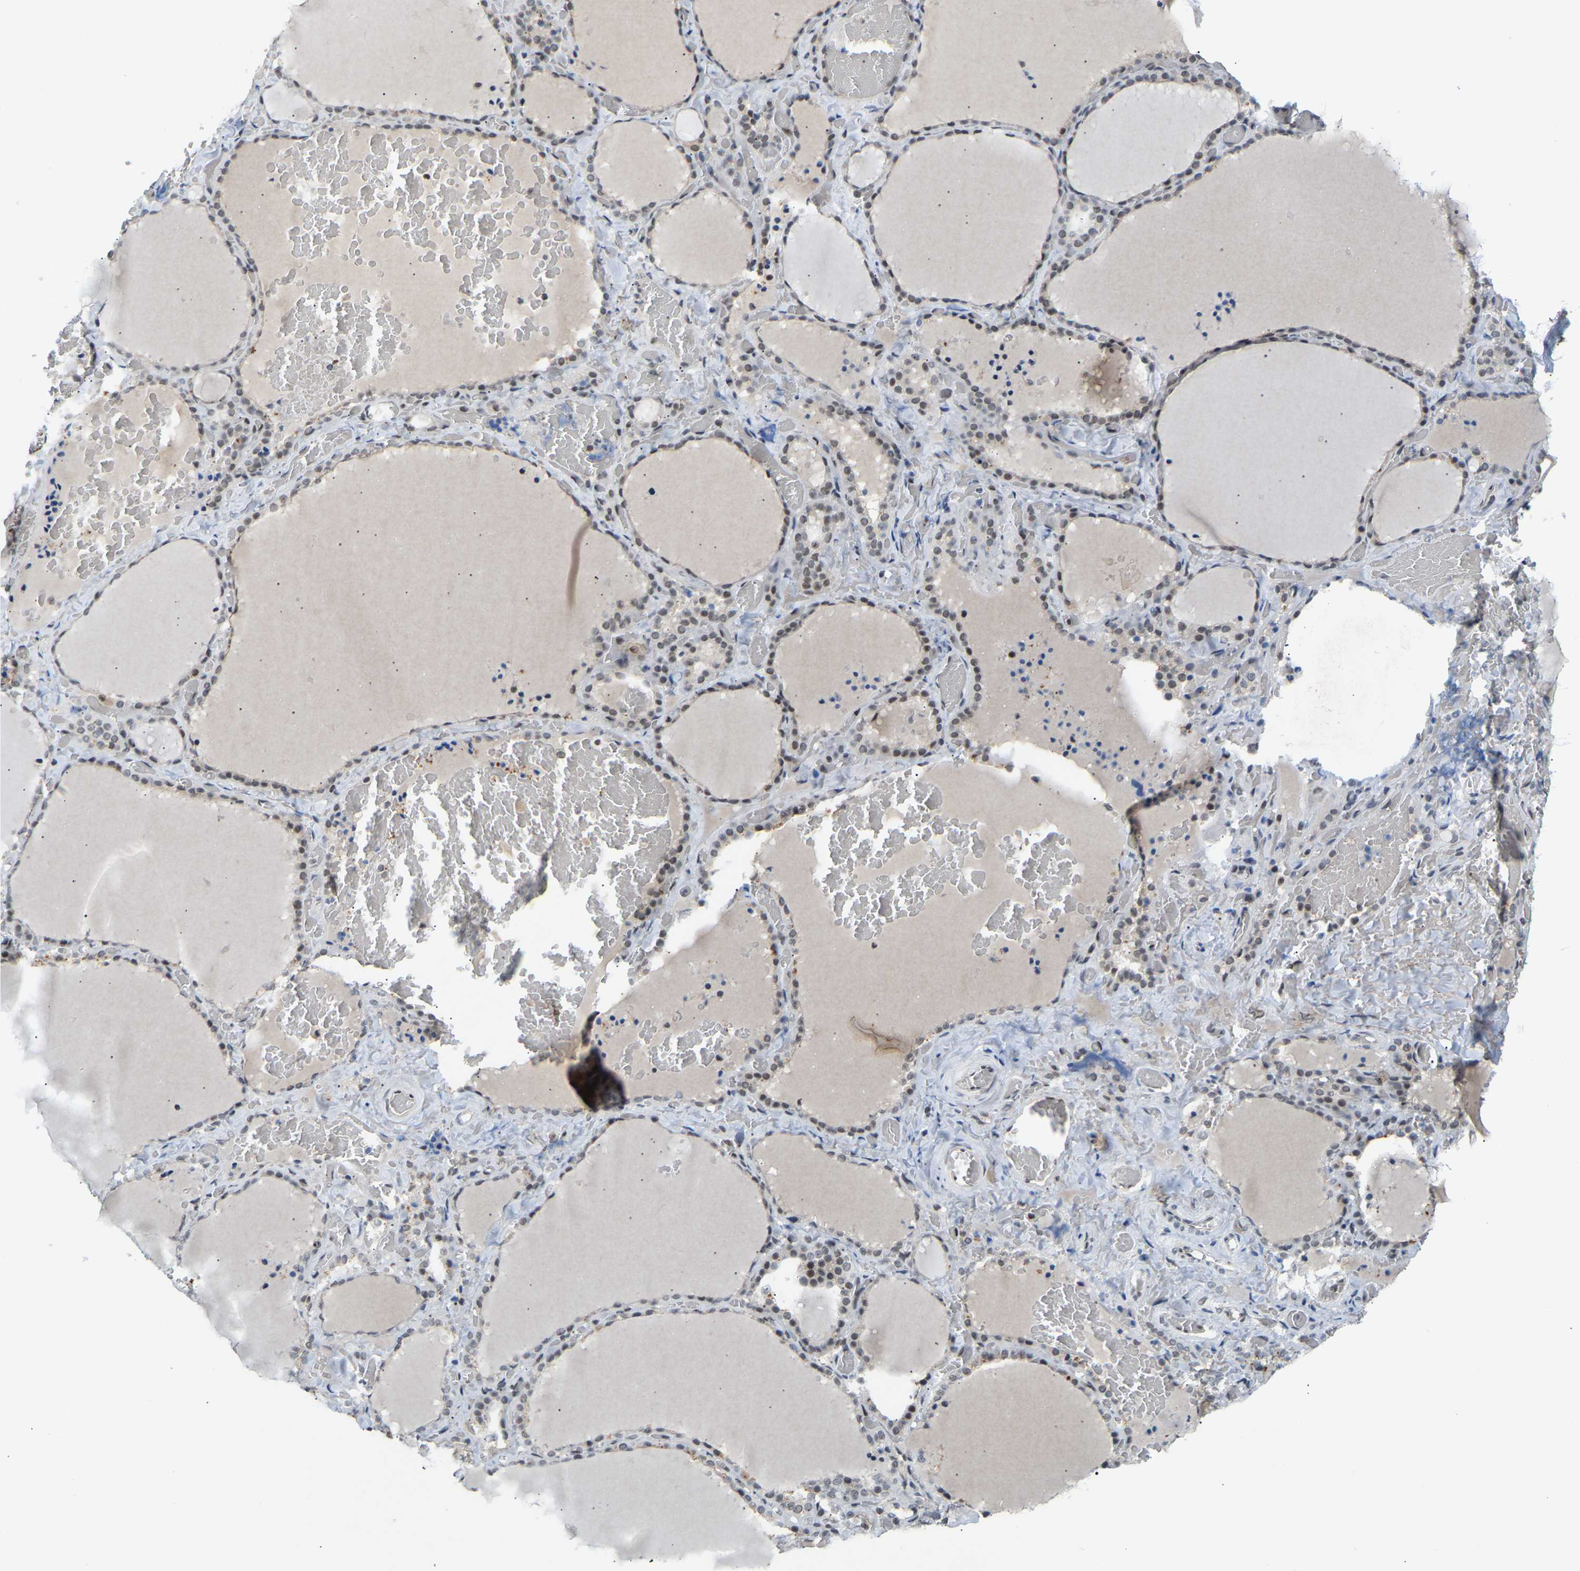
{"staining": {"intensity": "weak", "quantity": "25%-75%", "location": "nuclear"}, "tissue": "thyroid gland", "cell_type": "Glandular cells", "image_type": "normal", "snomed": [{"axis": "morphology", "description": "Normal tissue, NOS"}, {"axis": "topography", "description": "Thyroid gland"}], "caption": "Immunohistochemical staining of unremarkable human thyroid gland reveals 25%-75% levels of weak nuclear protein expression in about 25%-75% of glandular cells.", "gene": "RBM15", "patient": {"sex": "female", "age": 22}}